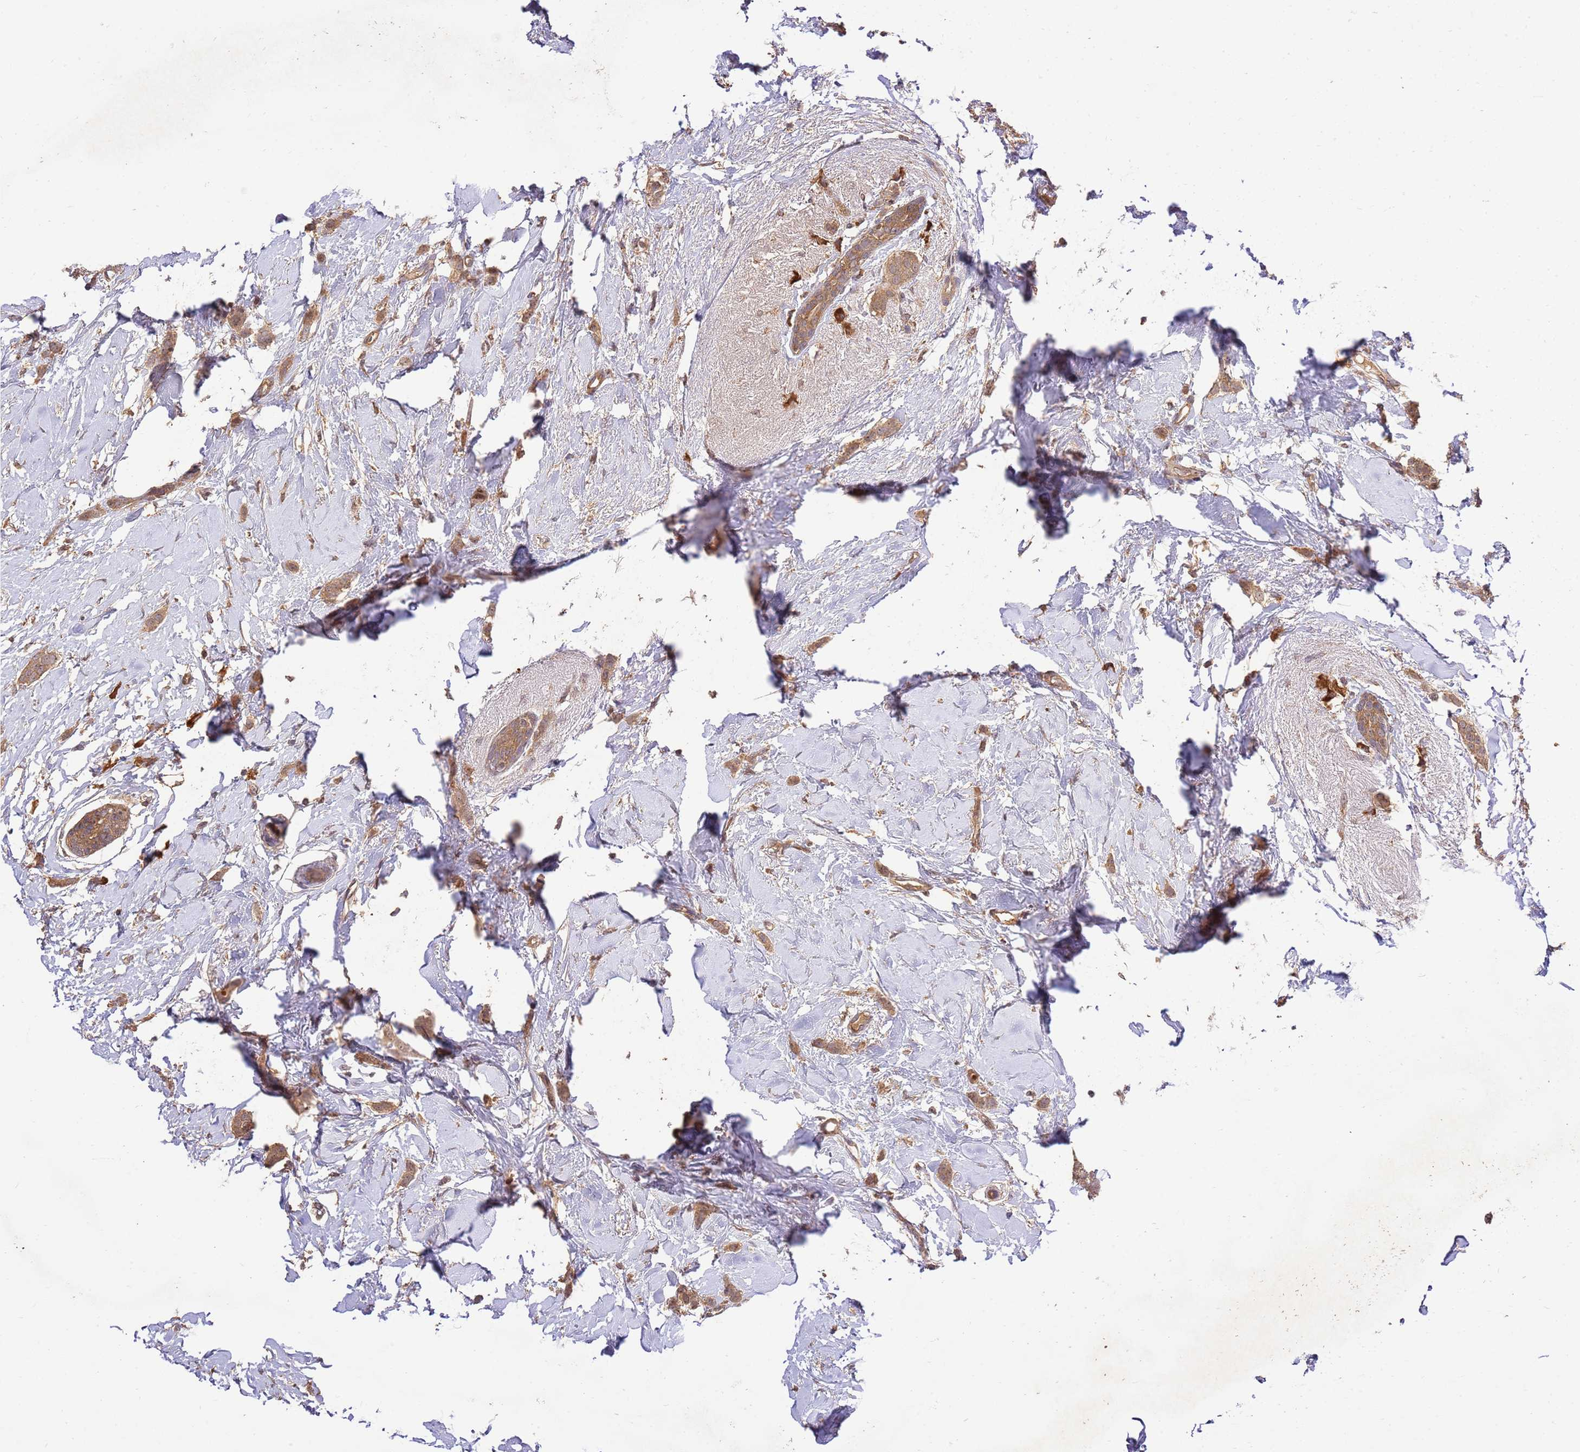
{"staining": {"intensity": "moderate", "quantity": ">75%", "location": "cytoplasmic/membranous"}, "tissue": "breast cancer", "cell_type": "Tumor cells", "image_type": "cancer", "snomed": [{"axis": "morphology", "description": "Duct carcinoma"}, {"axis": "topography", "description": "Breast"}], "caption": "This is an image of IHC staining of invasive ductal carcinoma (breast), which shows moderate expression in the cytoplasmic/membranous of tumor cells.", "gene": "GAREM1", "patient": {"sex": "female", "age": 72}}